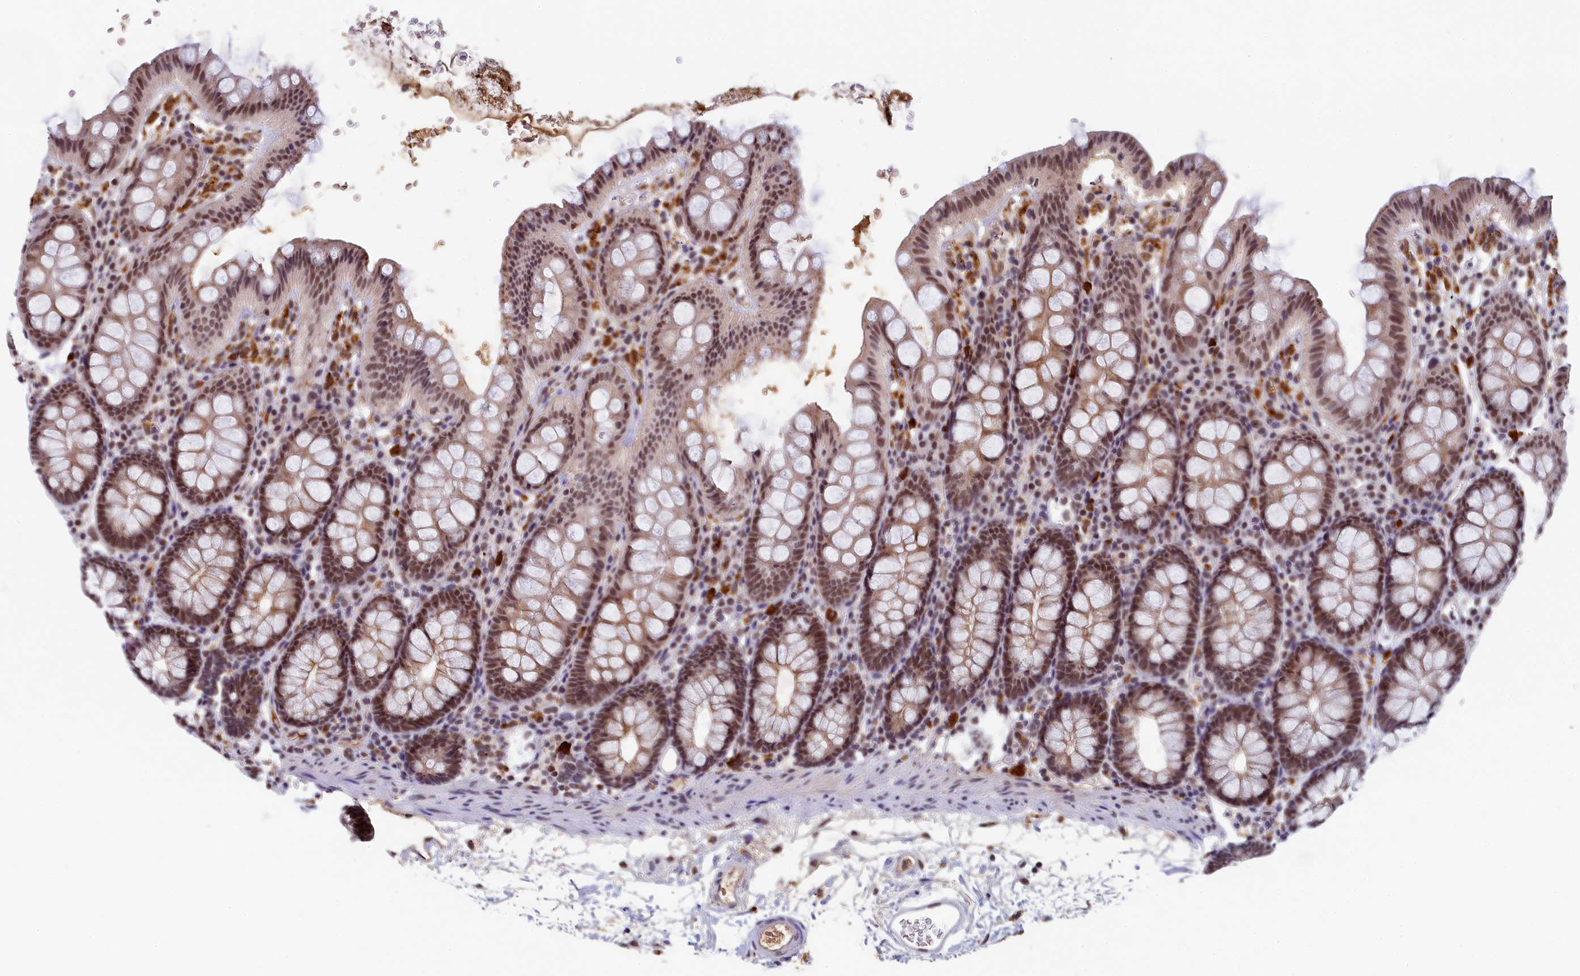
{"staining": {"intensity": "weak", "quantity": "25%-75%", "location": "cytoplasmic/membranous,nuclear"}, "tissue": "colon", "cell_type": "Endothelial cells", "image_type": "normal", "snomed": [{"axis": "morphology", "description": "Normal tissue, NOS"}, {"axis": "topography", "description": "Colon"}], "caption": "Protein analysis of normal colon reveals weak cytoplasmic/membranous,nuclear positivity in about 25%-75% of endothelial cells.", "gene": "INTS14", "patient": {"sex": "male", "age": 75}}